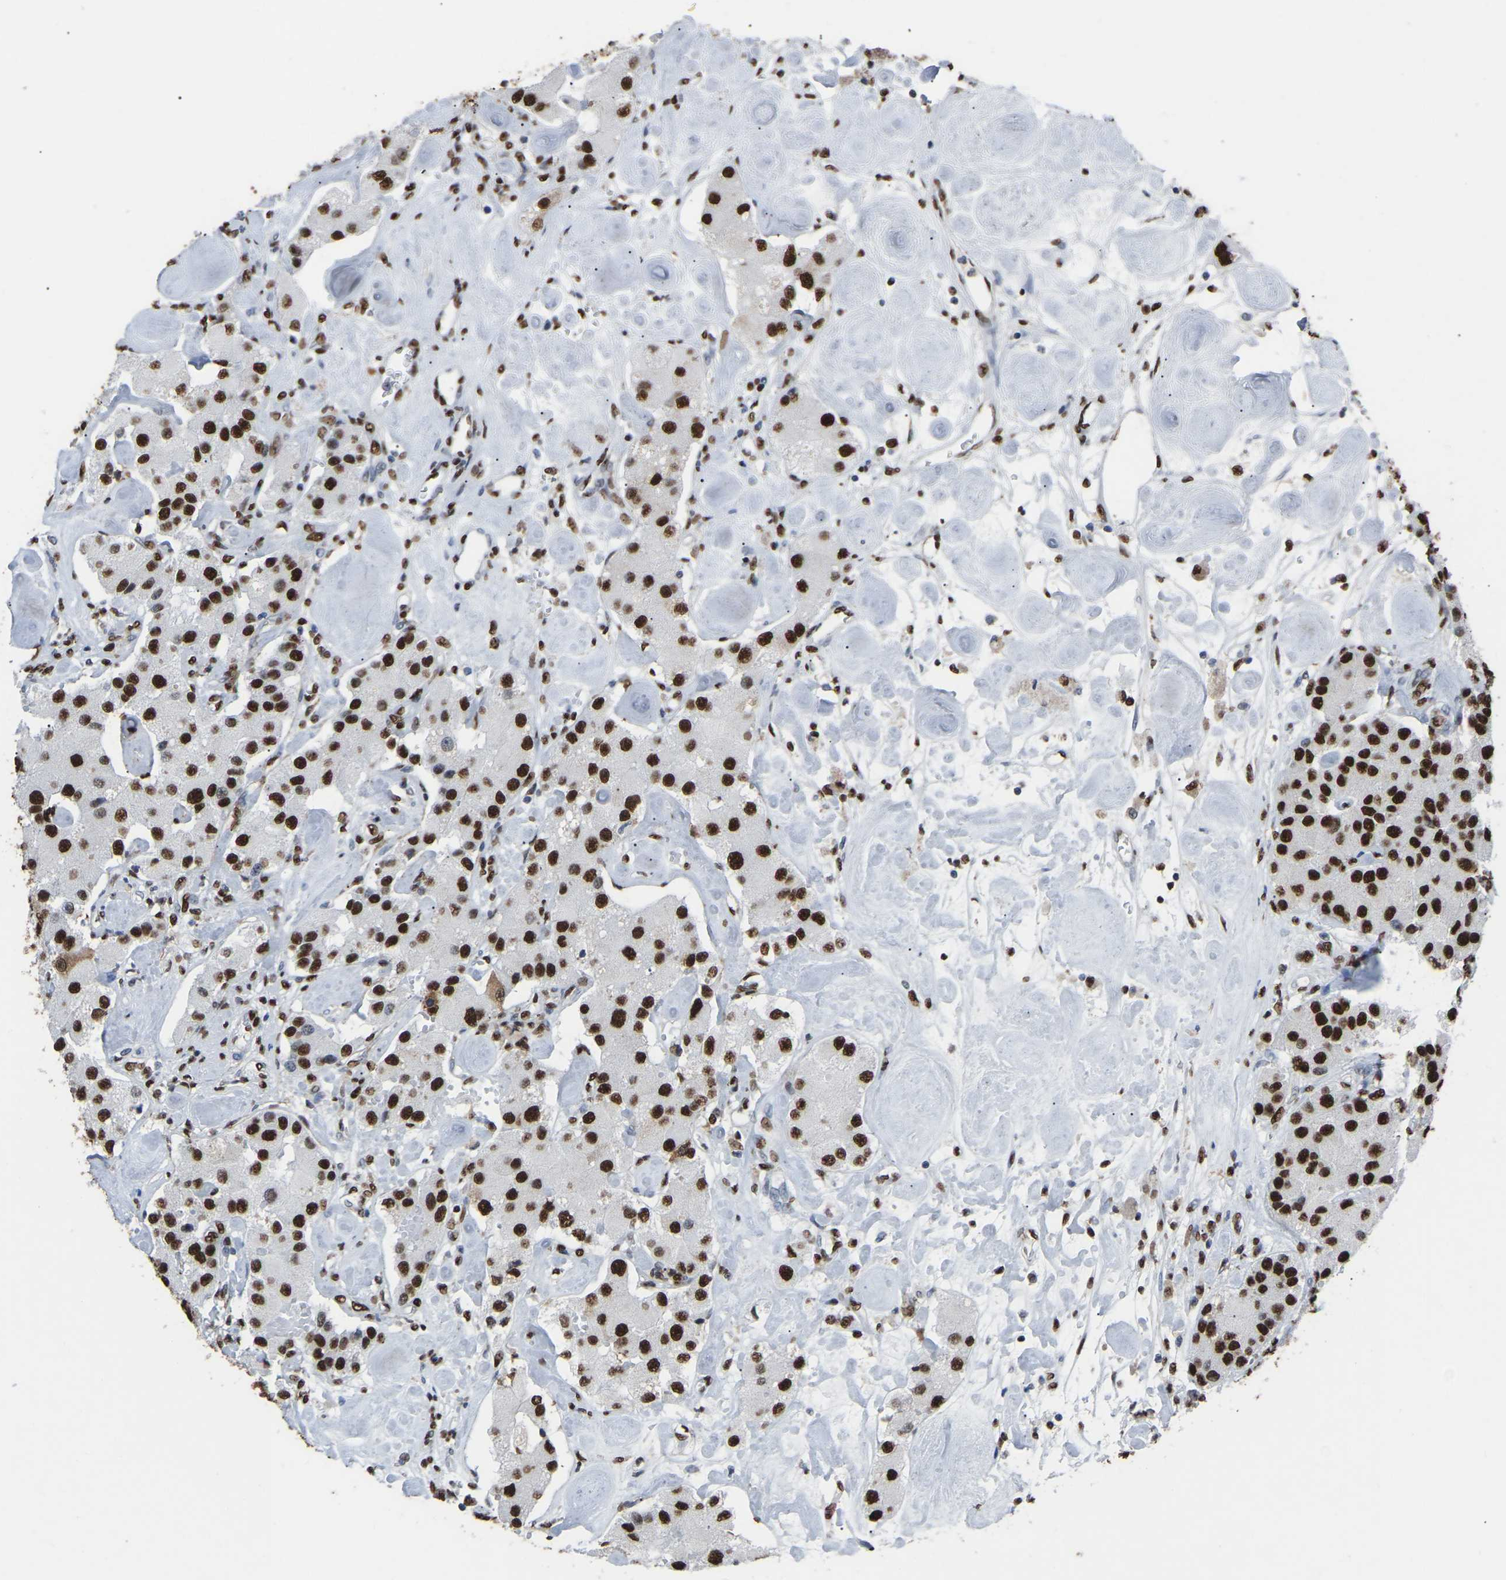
{"staining": {"intensity": "strong", "quantity": ">75%", "location": "nuclear"}, "tissue": "carcinoid", "cell_type": "Tumor cells", "image_type": "cancer", "snomed": [{"axis": "morphology", "description": "Carcinoid, malignant, NOS"}, {"axis": "topography", "description": "Pancreas"}], "caption": "Protein analysis of malignant carcinoid tissue exhibits strong nuclear positivity in about >75% of tumor cells.", "gene": "RBL2", "patient": {"sex": "male", "age": 41}}